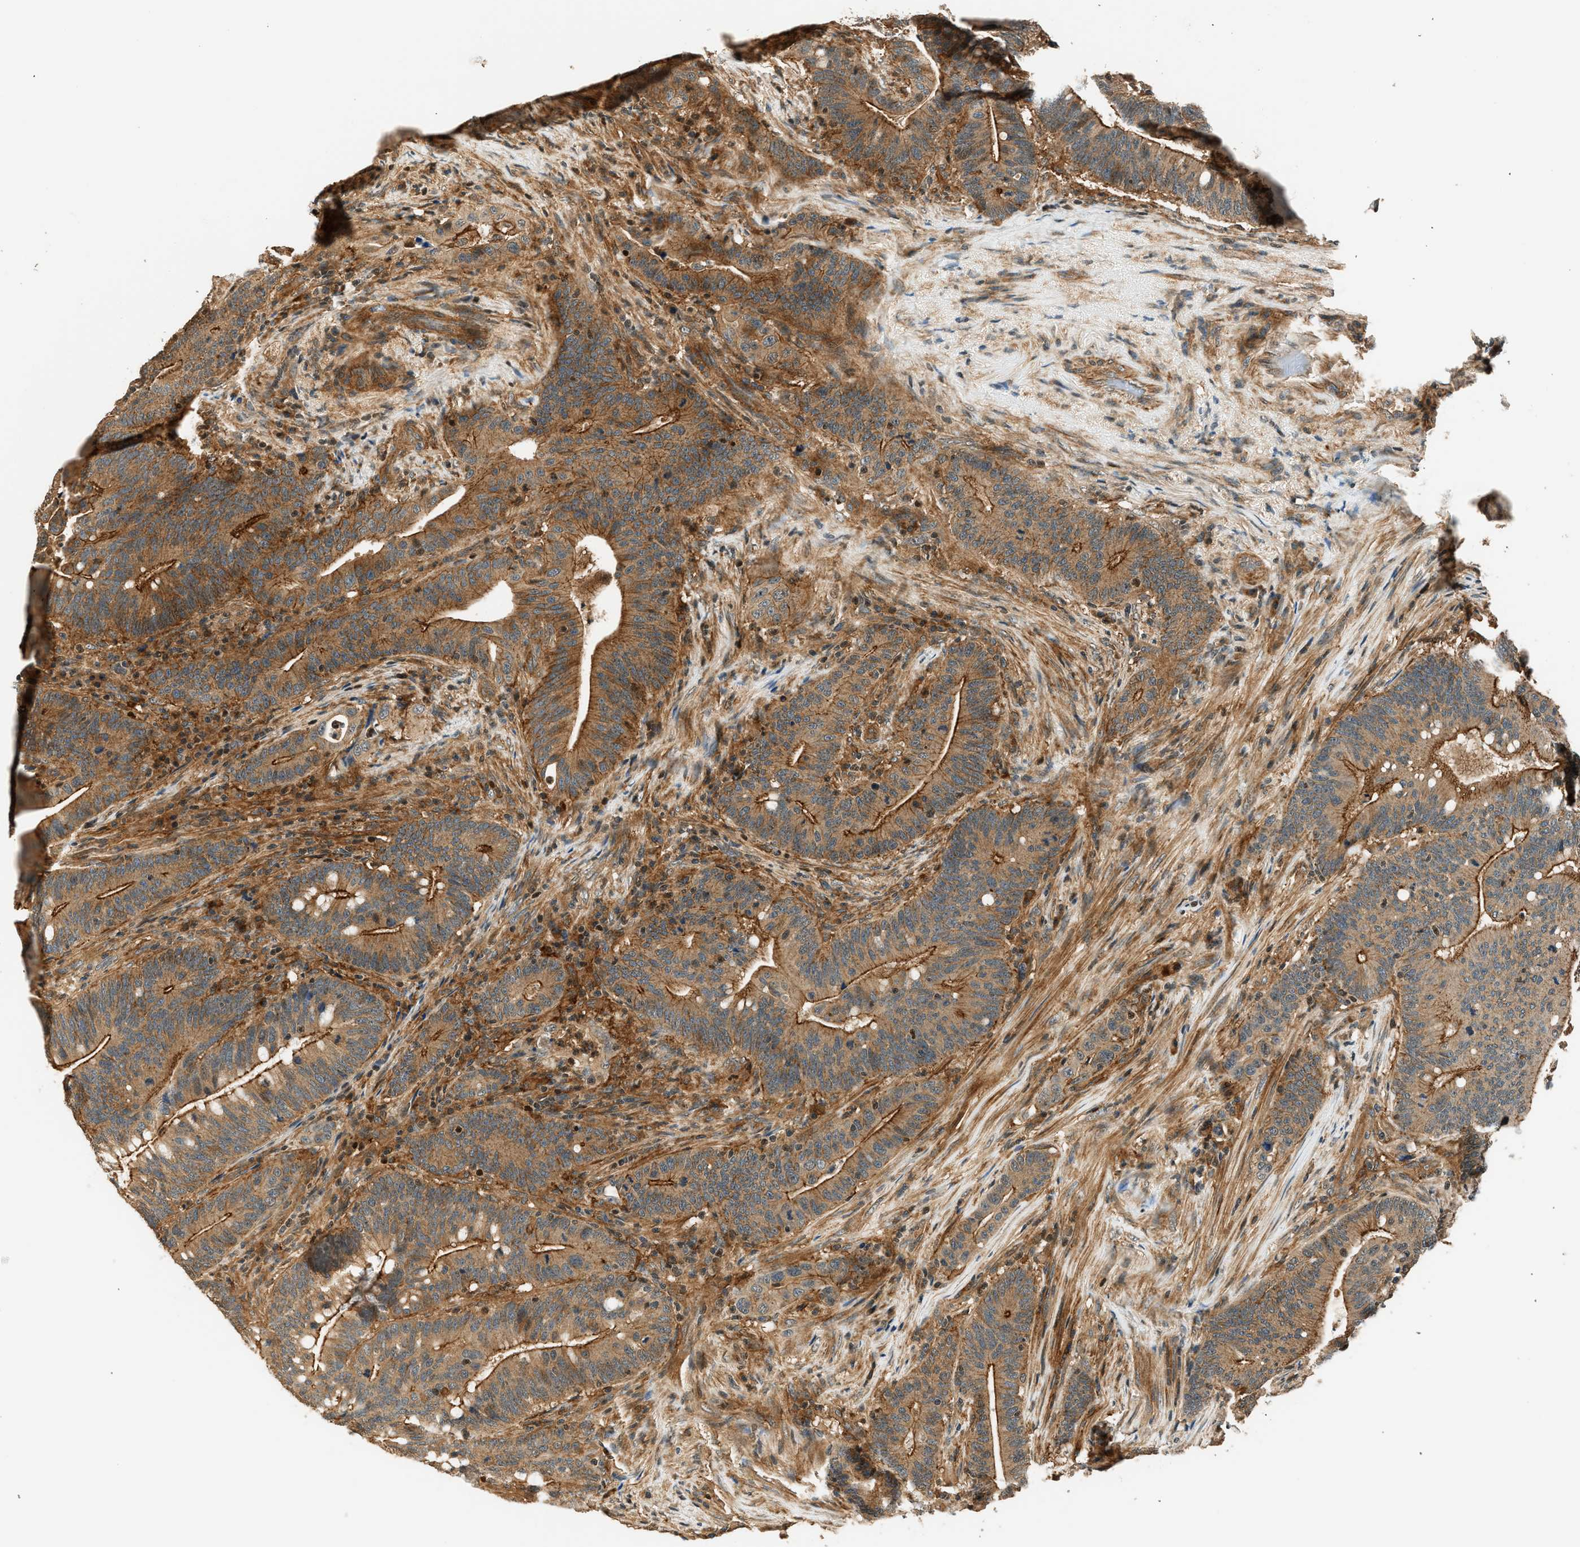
{"staining": {"intensity": "strong", "quantity": "25%-75%", "location": "cytoplasmic/membranous"}, "tissue": "colorectal cancer", "cell_type": "Tumor cells", "image_type": "cancer", "snomed": [{"axis": "morphology", "description": "Normal tissue, NOS"}, {"axis": "morphology", "description": "Adenocarcinoma, NOS"}, {"axis": "topography", "description": "Colon"}], "caption": "Colorectal adenocarcinoma was stained to show a protein in brown. There is high levels of strong cytoplasmic/membranous positivity in about 25%-75% of tumor cells. The staining was performed using DAB (3,3'-diaminobenzidine) to visualize the protein expression in brown, while the nuclei were stained in blue with hematoxylin (Magnification: 20x).", "gene": "ARHGEF11", "patient": {"sex": "female", "age": 66}}